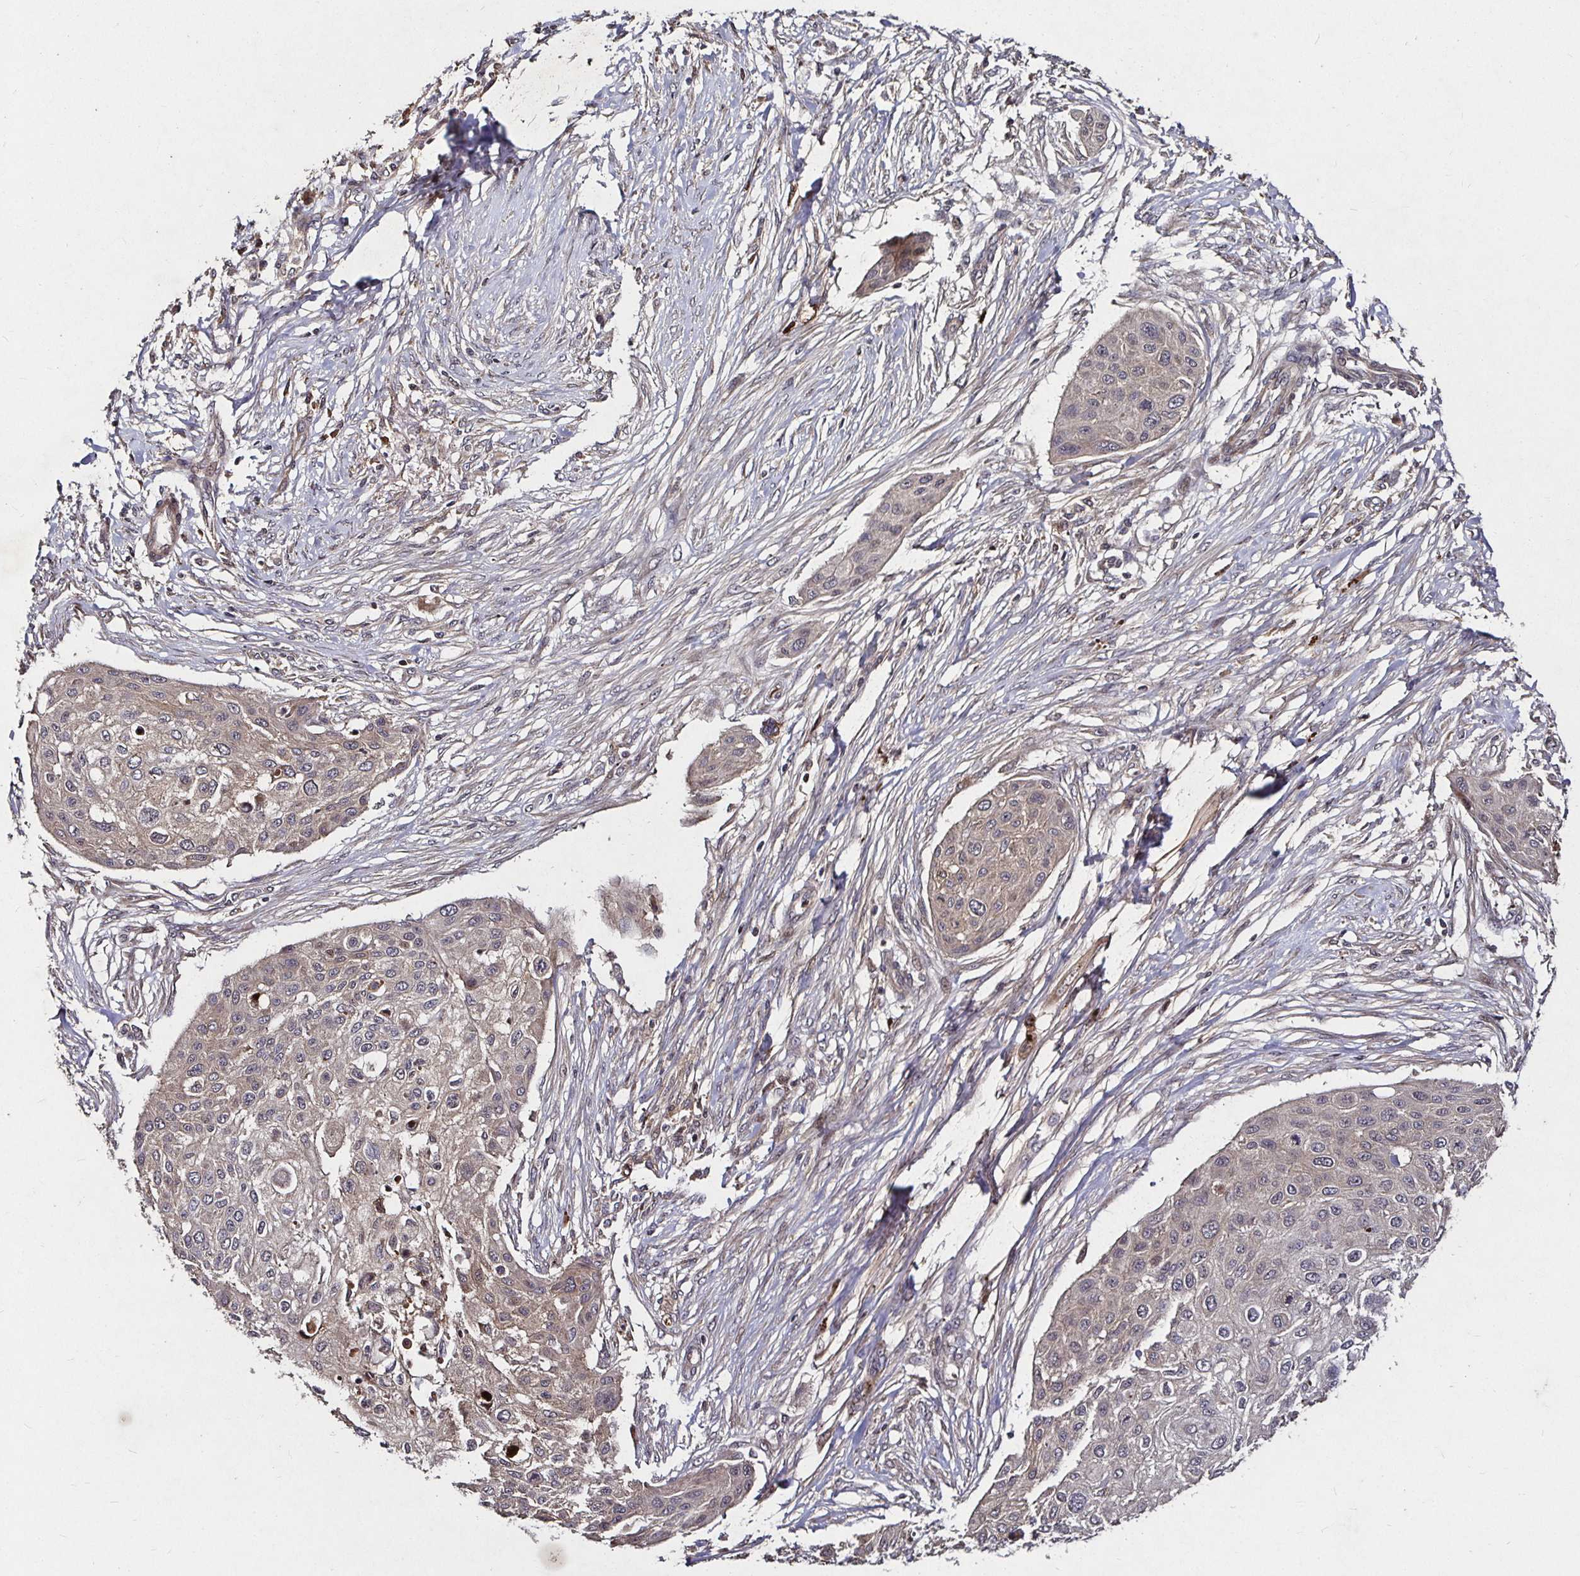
{"staining": {"intensity": "weak", "quantity": "25%-75%", "location": "cytoplasmic/membranous"}, "tissue": "skin cancer", "cell_type": "Tumor cells", "image_type": "cancer", "snomed": [{"axis": "morphology", "description": "Squamous cell carcinoma, NOS"}, {"axis": "topography", "description": "Skin"}], "caption": "Protein analysis of squamous cell carcinoma (skin) tissue exhibits weak cytoplasmic/membranous positivity in approximately 25%-75% of tumor cells. (IHC, brightfield microscopy, high magnification).", "gene": "SMYD3", "patient": {"sex": "female", "age": 87}}